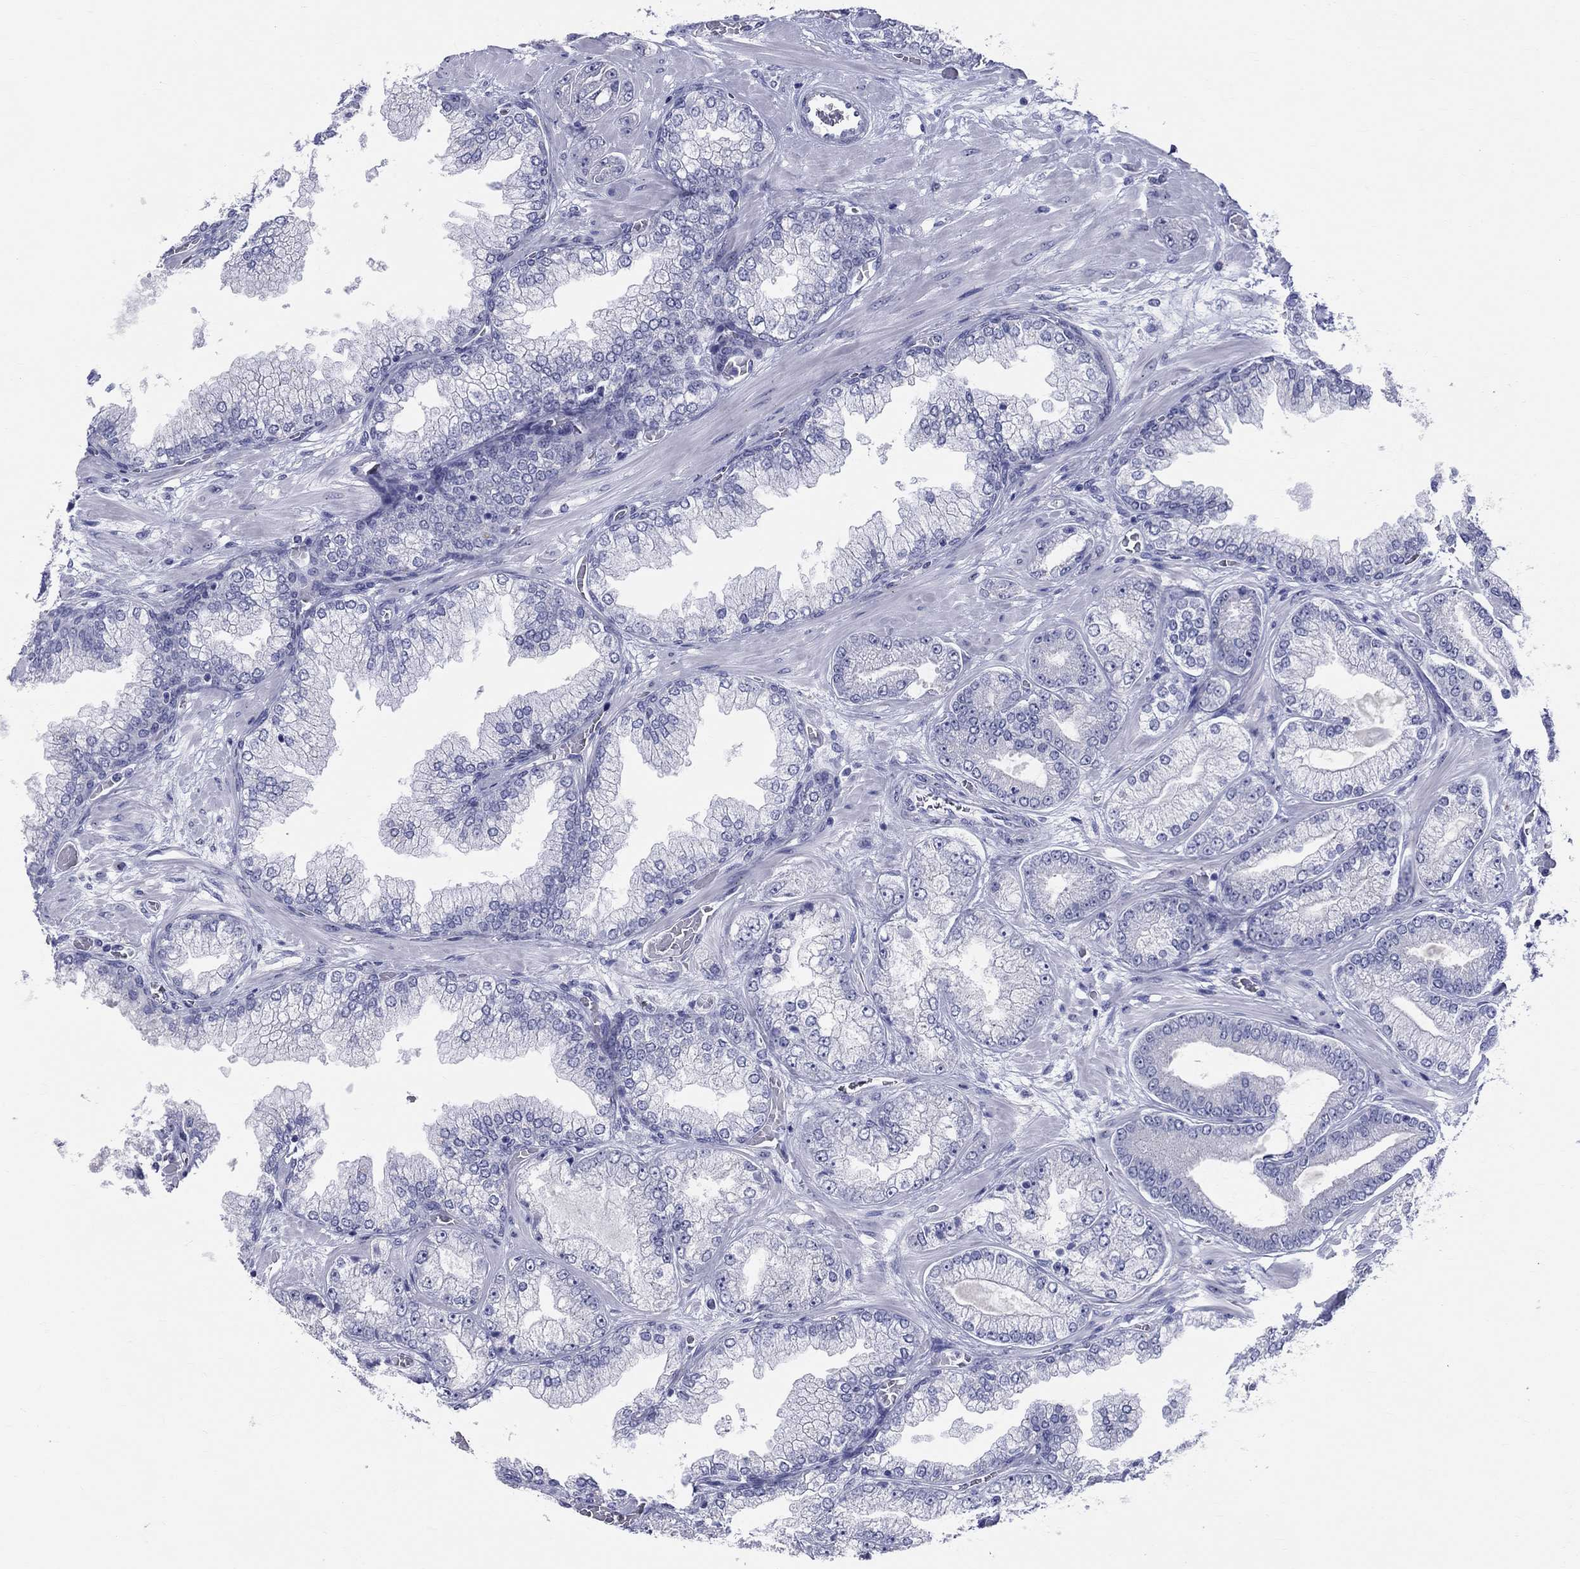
{"staining": {"intensity": "negative", "quantity": "none", "location": "none"}, "tissue": "prostate cancer", "cell_type": "Tumor cells", "image_type": "cancer", "snomed": [{"axis": "morphology", "description": "Adenocarcinoma, Low grade"}, {"axis": "topography", "description": "Prostate"}], "caption": "This is an immunohistochemistry image of prostate low-grade adenocarcinoma. There is no expression in tumor cells.", "gene": "CEP43", "patient": {"sex": "male", "age": 57}}